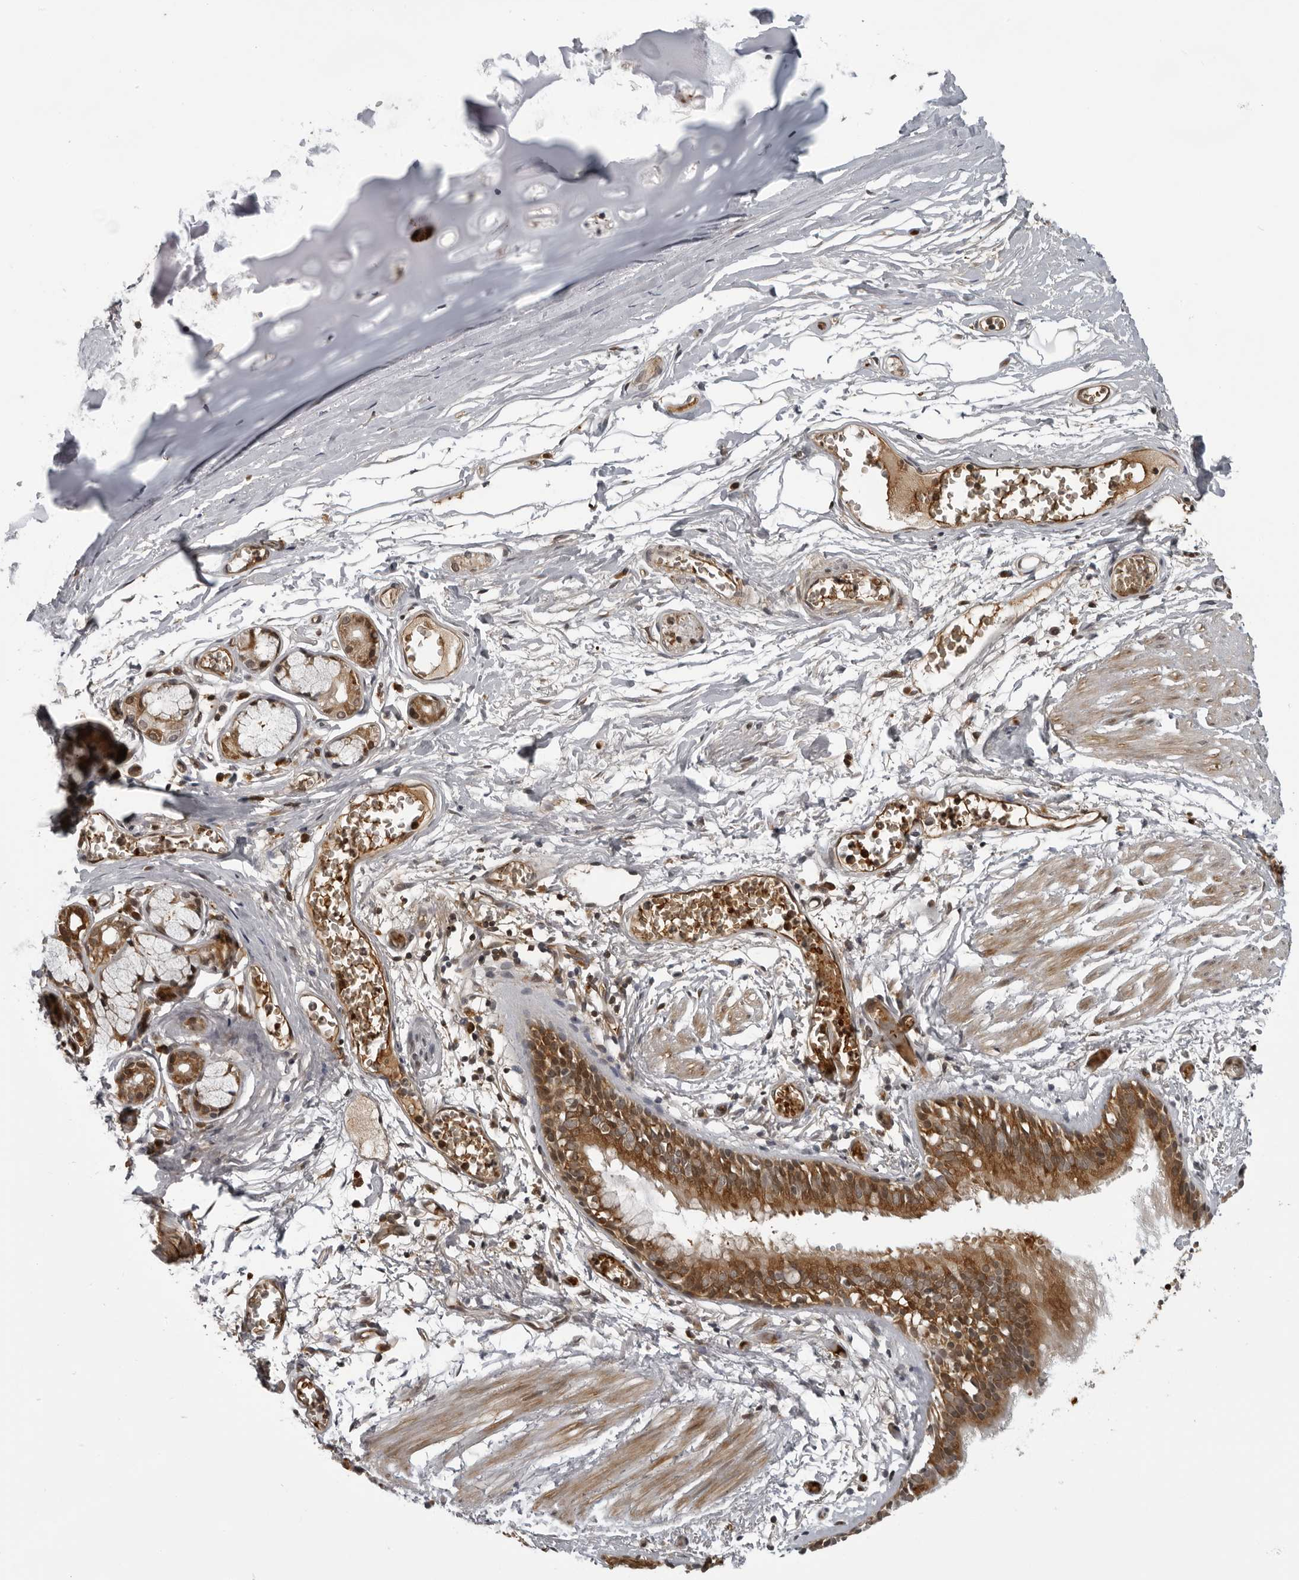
{"staining": {"intensity": "strong", "quantity": ">75%", "location": "cytoplasmic/membranous"}, "tissue": "bronchus", "cell_type": "Respiratory epithelial cells", "image_type": "normal", "snomed": [{"axis": "morphology", "description": "Normal tissue, NOS"}, {"axis": "topography", "description": "Bronchus"}, {"axis": "topography", "description": "Lung"}], "caption": "Strong cytoplasmic/membranous positivity is seen in approximately >75% of respiratory epithelial cells in unremarkable bronchus.", "gene": "THOP1", "patient": {"sex": "male", "age": 56}}